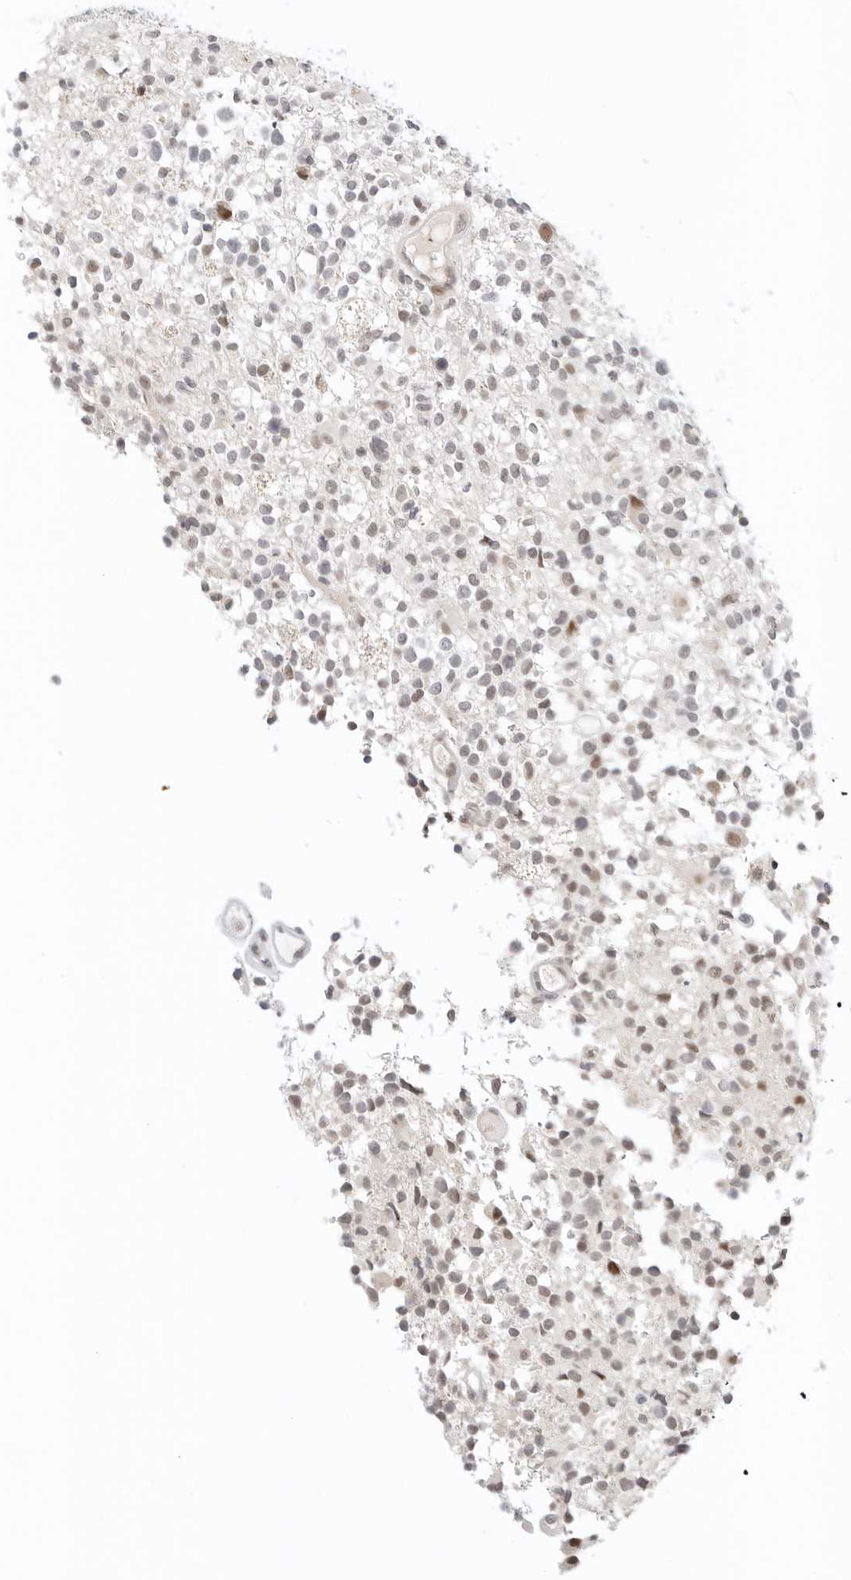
{"staining": {"intensity": "weak", "quantity": "25%-75%", "location": "nuclear"}, "tissue": "glioma", "cell_type": "Tumor cells", "image_type": "cancer", "snomed": [{"axis": "morphology", "description": "Glioma, malignant, High grade"}, {"axis": "morphology", "description": "Glioblastoma, NOS"}, {"axis": "topography", "description": "Brain"}], "caption": "Immunohistochemical staining of glioblastoma shows low levels of weak nuclear expression in about 25%-75% of tumor cells.", "gene": "TSEN2", "patient": {"sex": "male", "age": 60}}